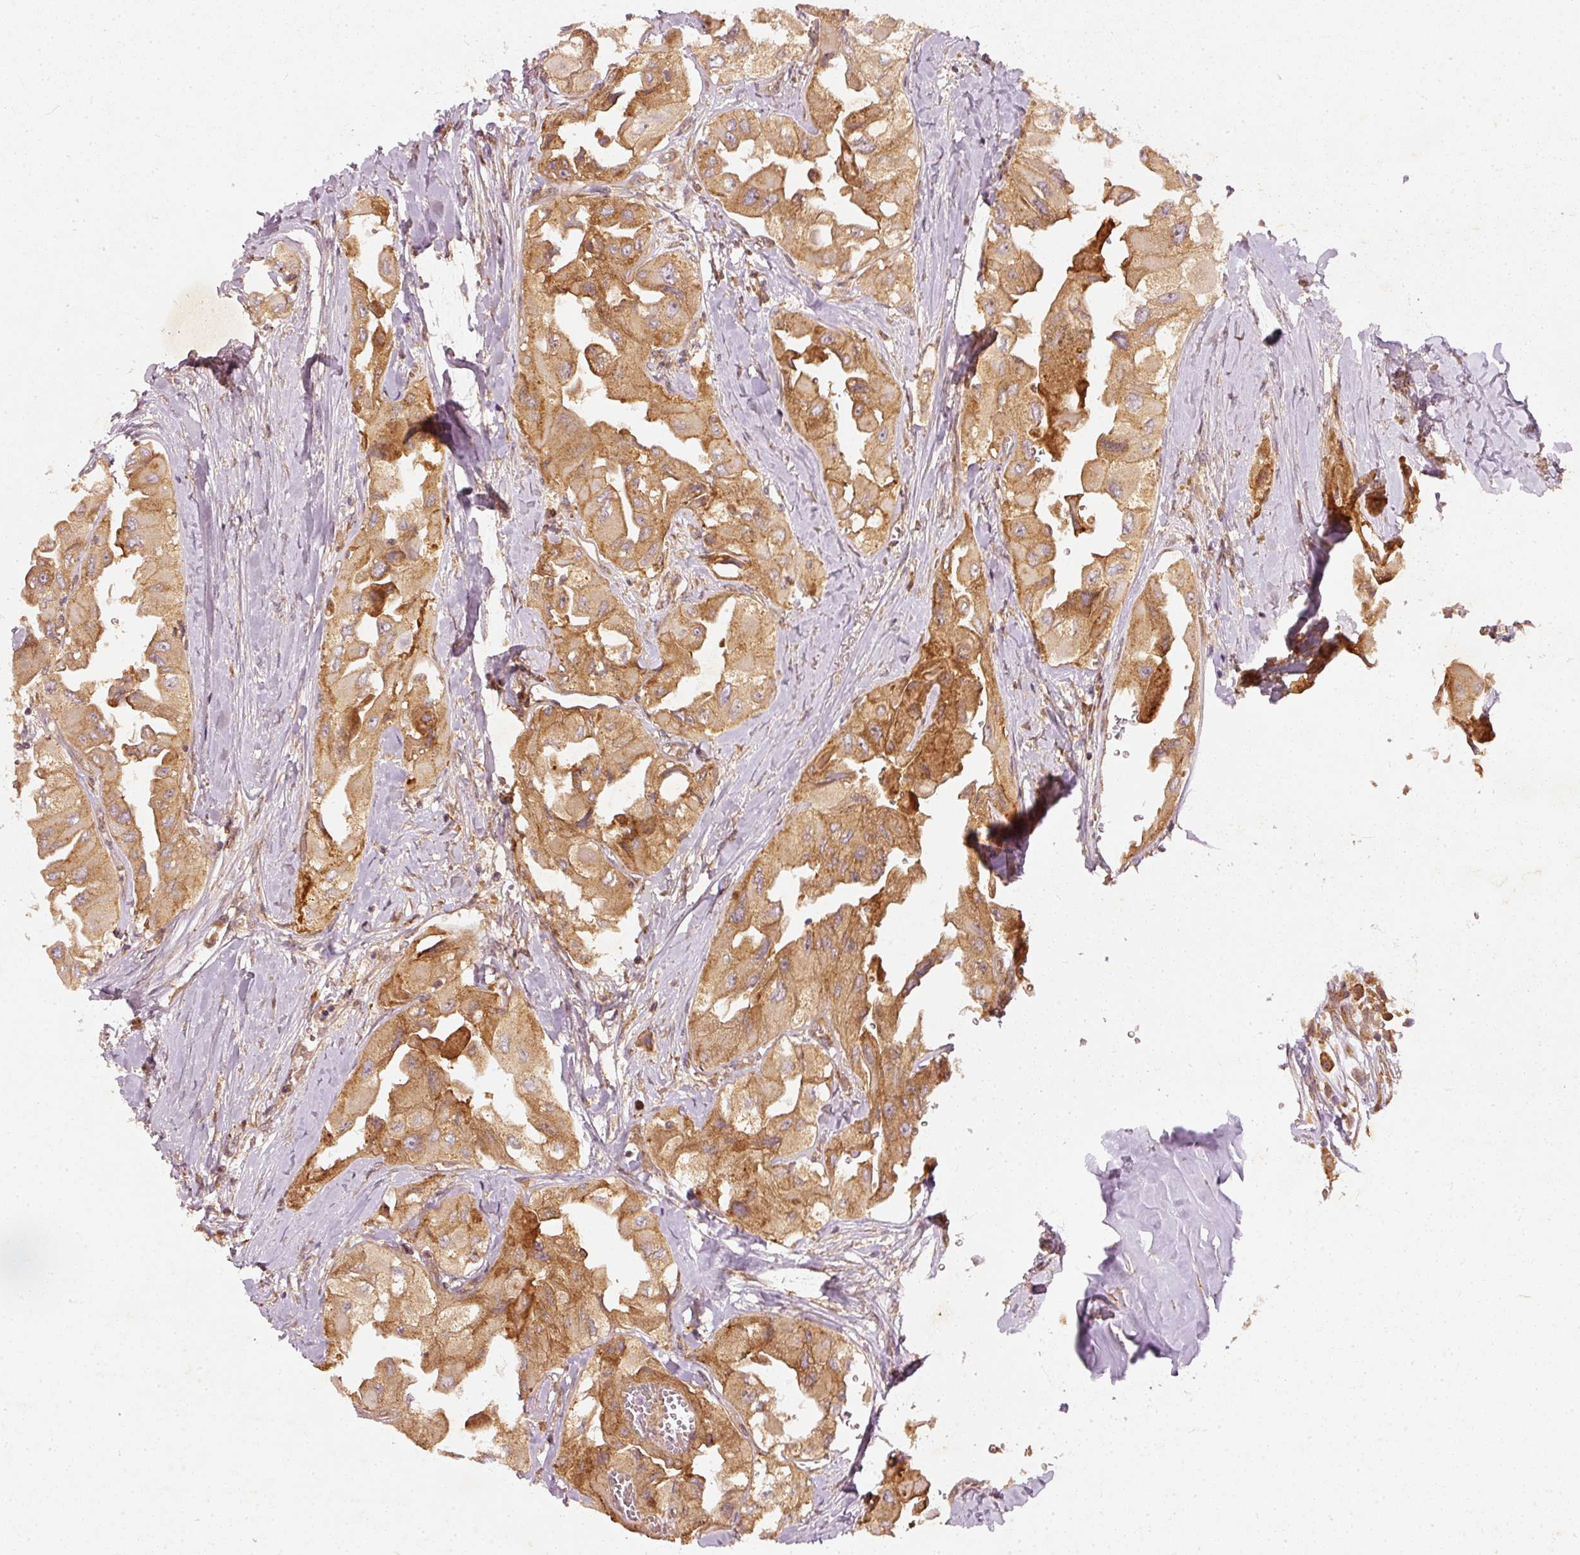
{"staining": {"intensity": "moderate", "quantity": ">75%", "location": "cytoplasmic/membranous"}, "tissue": "thyroid cancer", "cell_type": "Tumor cells", "image_type": "cancer", "snomed": [{"axis": "morphology", "description": "Normal tissue, NOS"}, {"axis": "morphology", "description": "Papillary adenocarcinoma, NOS"}, {"axis": "topography", "description": "Thyroid gland"}], "caption": "Thyroid papillary adenocarcinoma was stained to show a protein in brown. There is medium levels of moderate cytoplasmic/membranous expression in about >75% of tumor cells.", "gene": "ZNF580", "patient": {"sex": "female", "age": 59}}